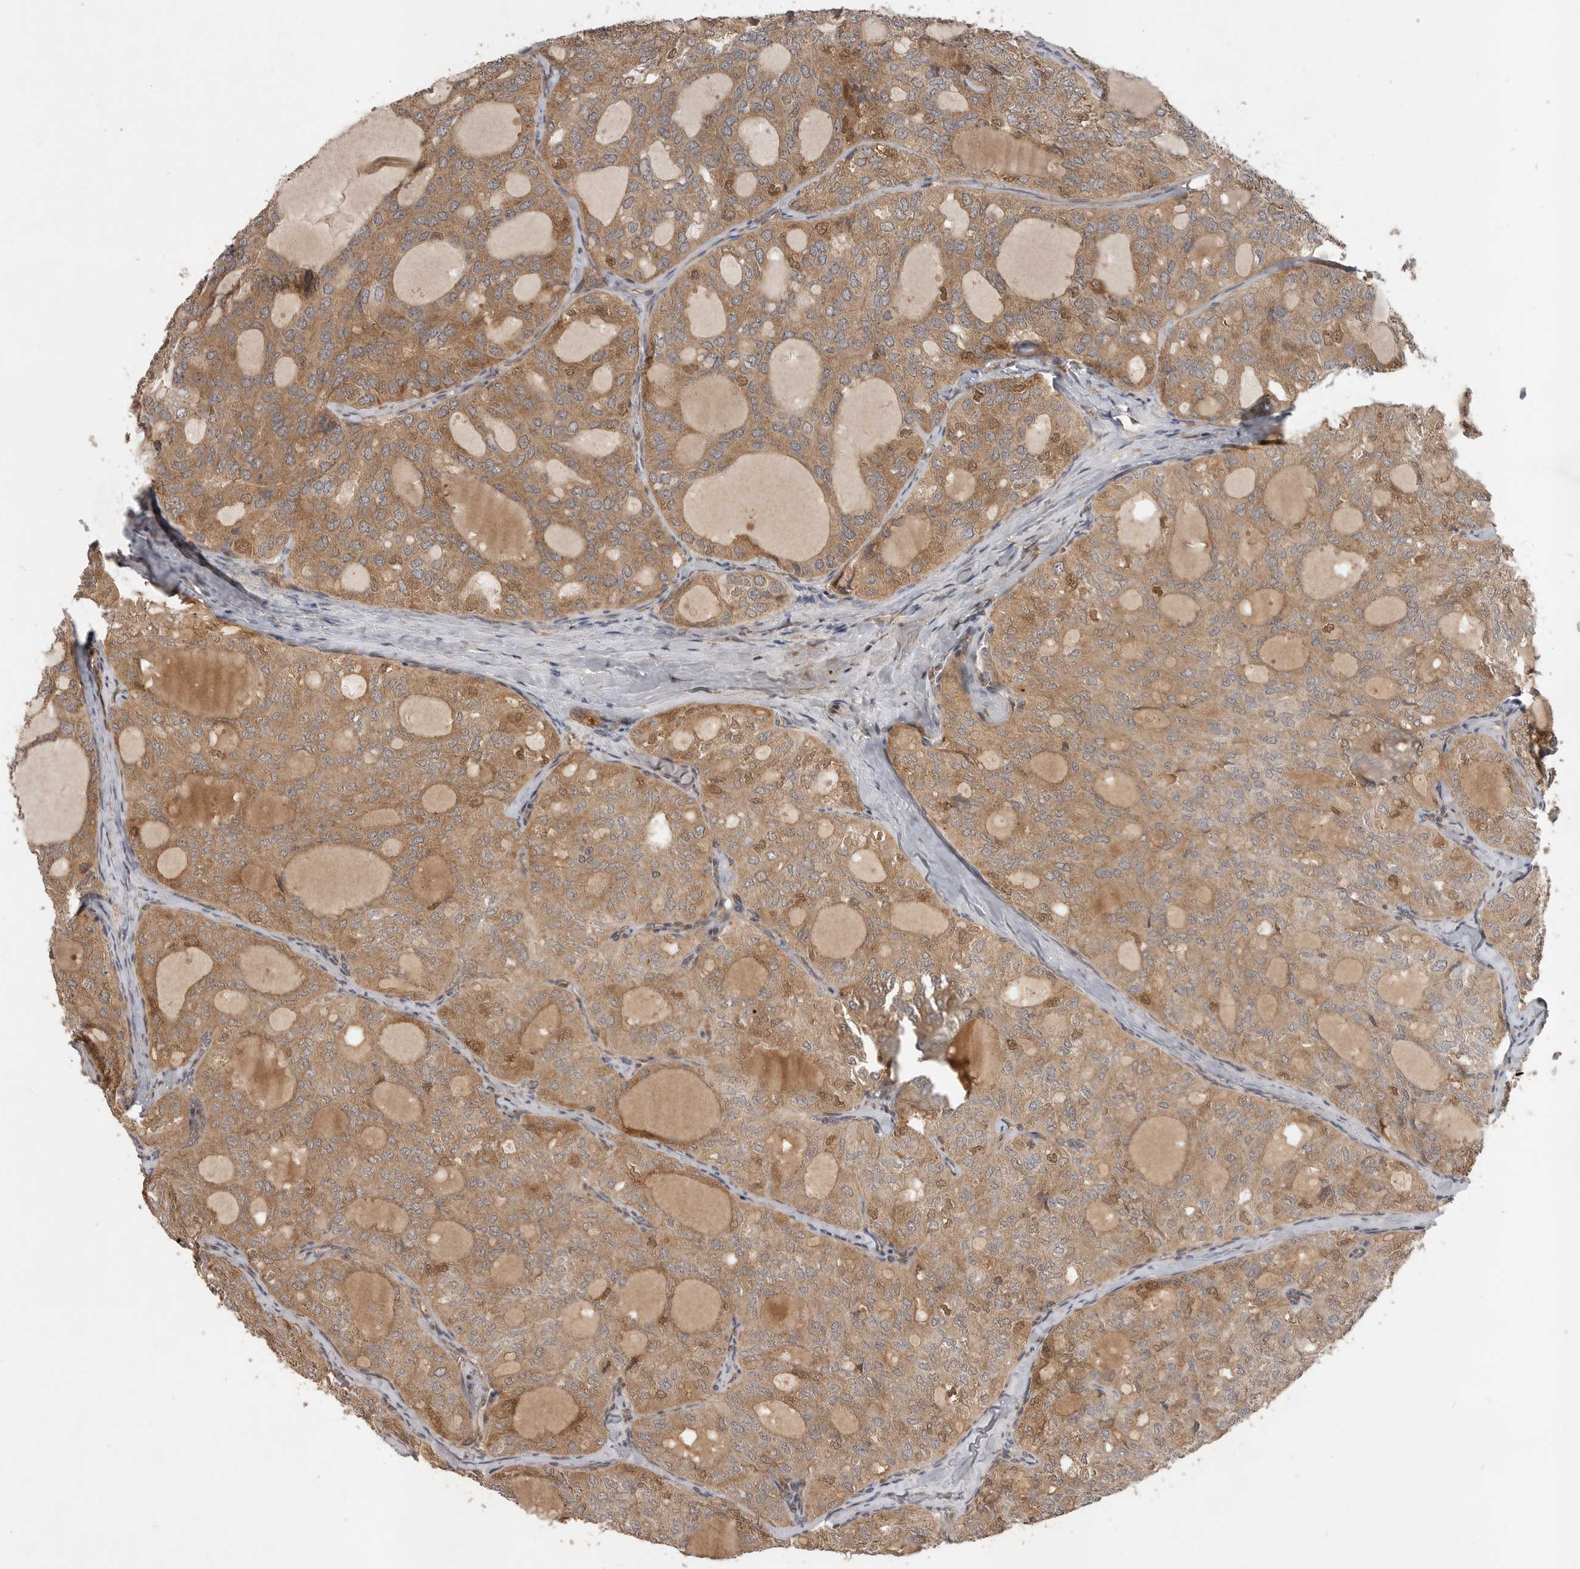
{"staining": {"intensity": "moderate", "quantity": ">75%", "location": "cytoplasmic/membranous,nuclear"}, "tissue": "thyroid cancer", "cell_type": "Tumor cells", "image_type": "cancer", "snomed": [{"axis": "morphology", "description": "Follicular adenoma carcinoma, NOS"}, {"axis": "topography", "description": "Thyroid gland"}], "caption": "Thyroid follicular adenoma carcinoma stained with a brown dye exhibits moderate cytoplasmic/membranous and nuclear positive expression in approximately >75% of tumor cells.", "gene": "OSBPL9", "patient": {"sex": "male", "age": 75}}